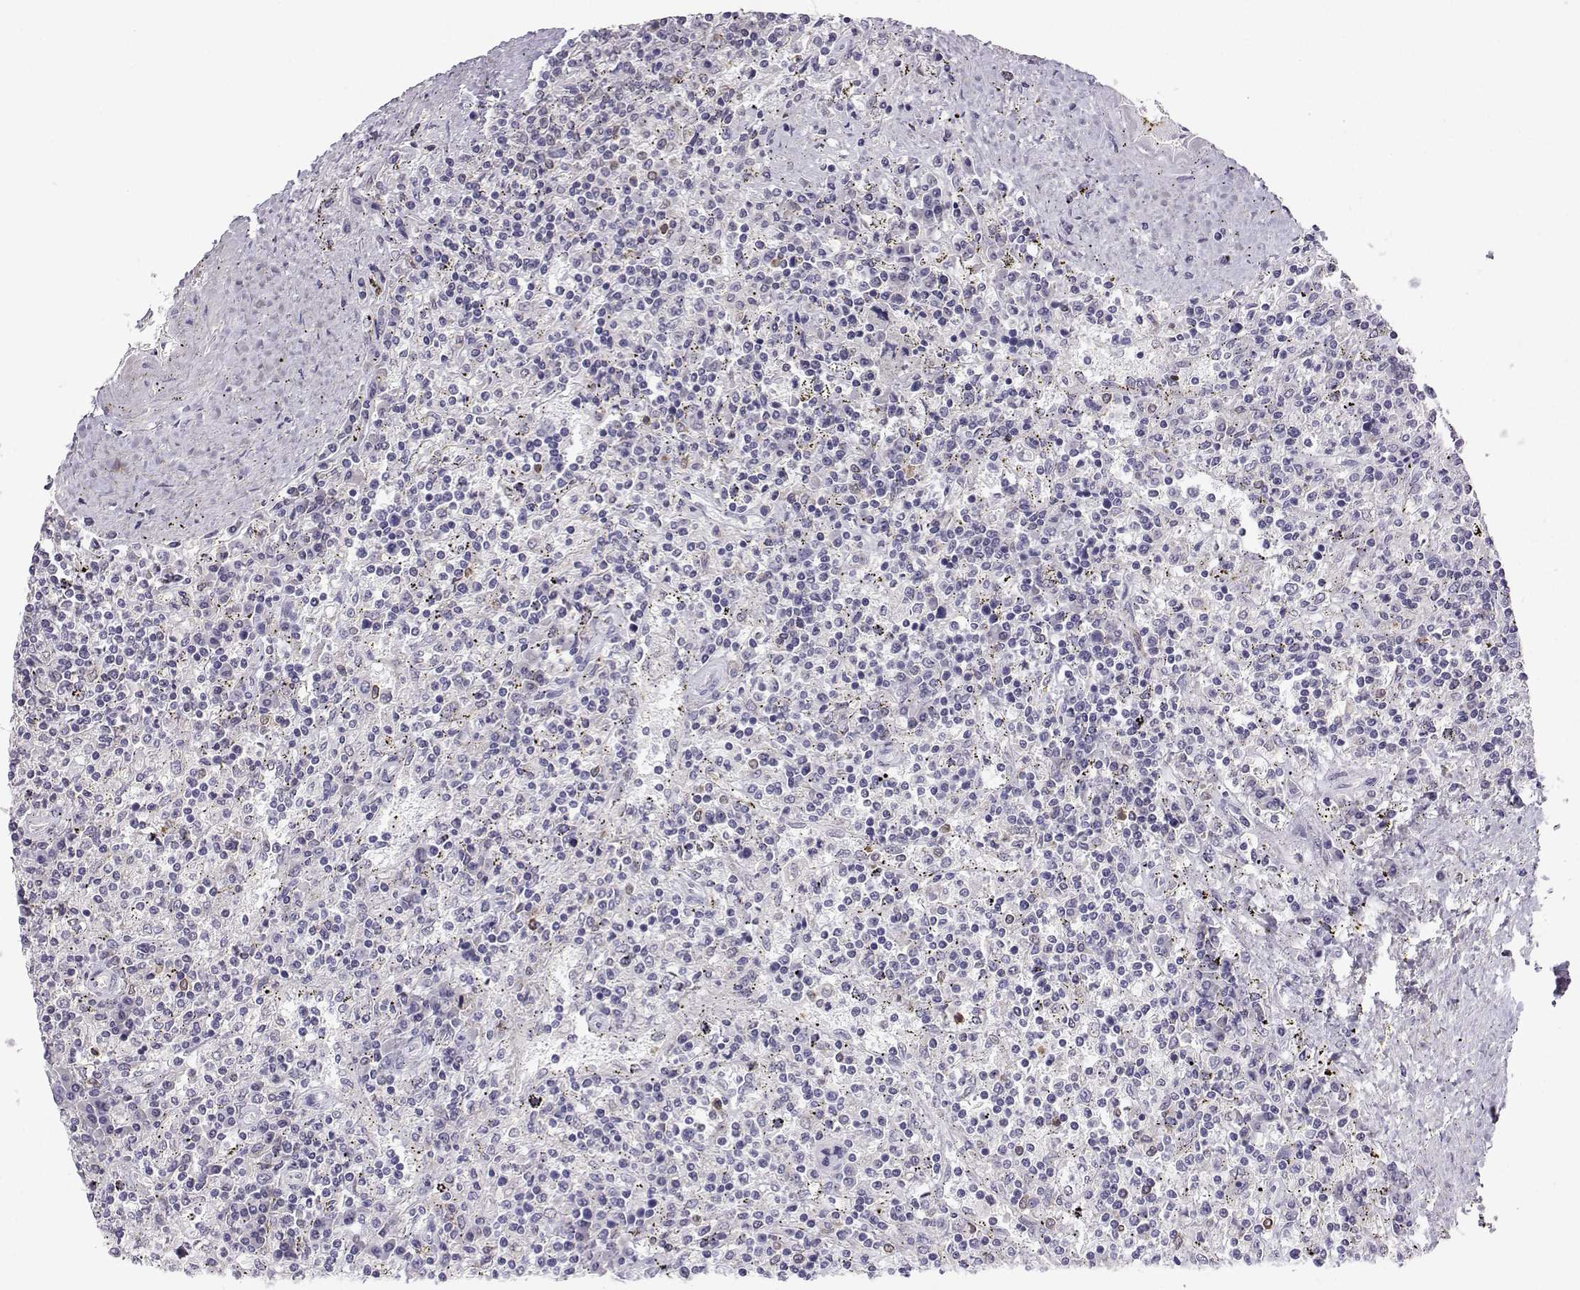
{"staining": {"intensity": "negative", "quantity": "none", "location": "none"}, "tissue": "lymphoma", "cell_type": "Tumor cells", "image_type": "cancer", "snomed": [{"axis": "morphology", "description": "Malignant lymphoma, non-Hodgkin's type, Low grade"}, {"axis": "topography", "description": "Spleen"}], "caption": "Lymphoma was stained to show a protein in brown. There is no significant expression in tumor cells.", "gene": "TBR1", "patient": {"sex": "male", "age": 62}}